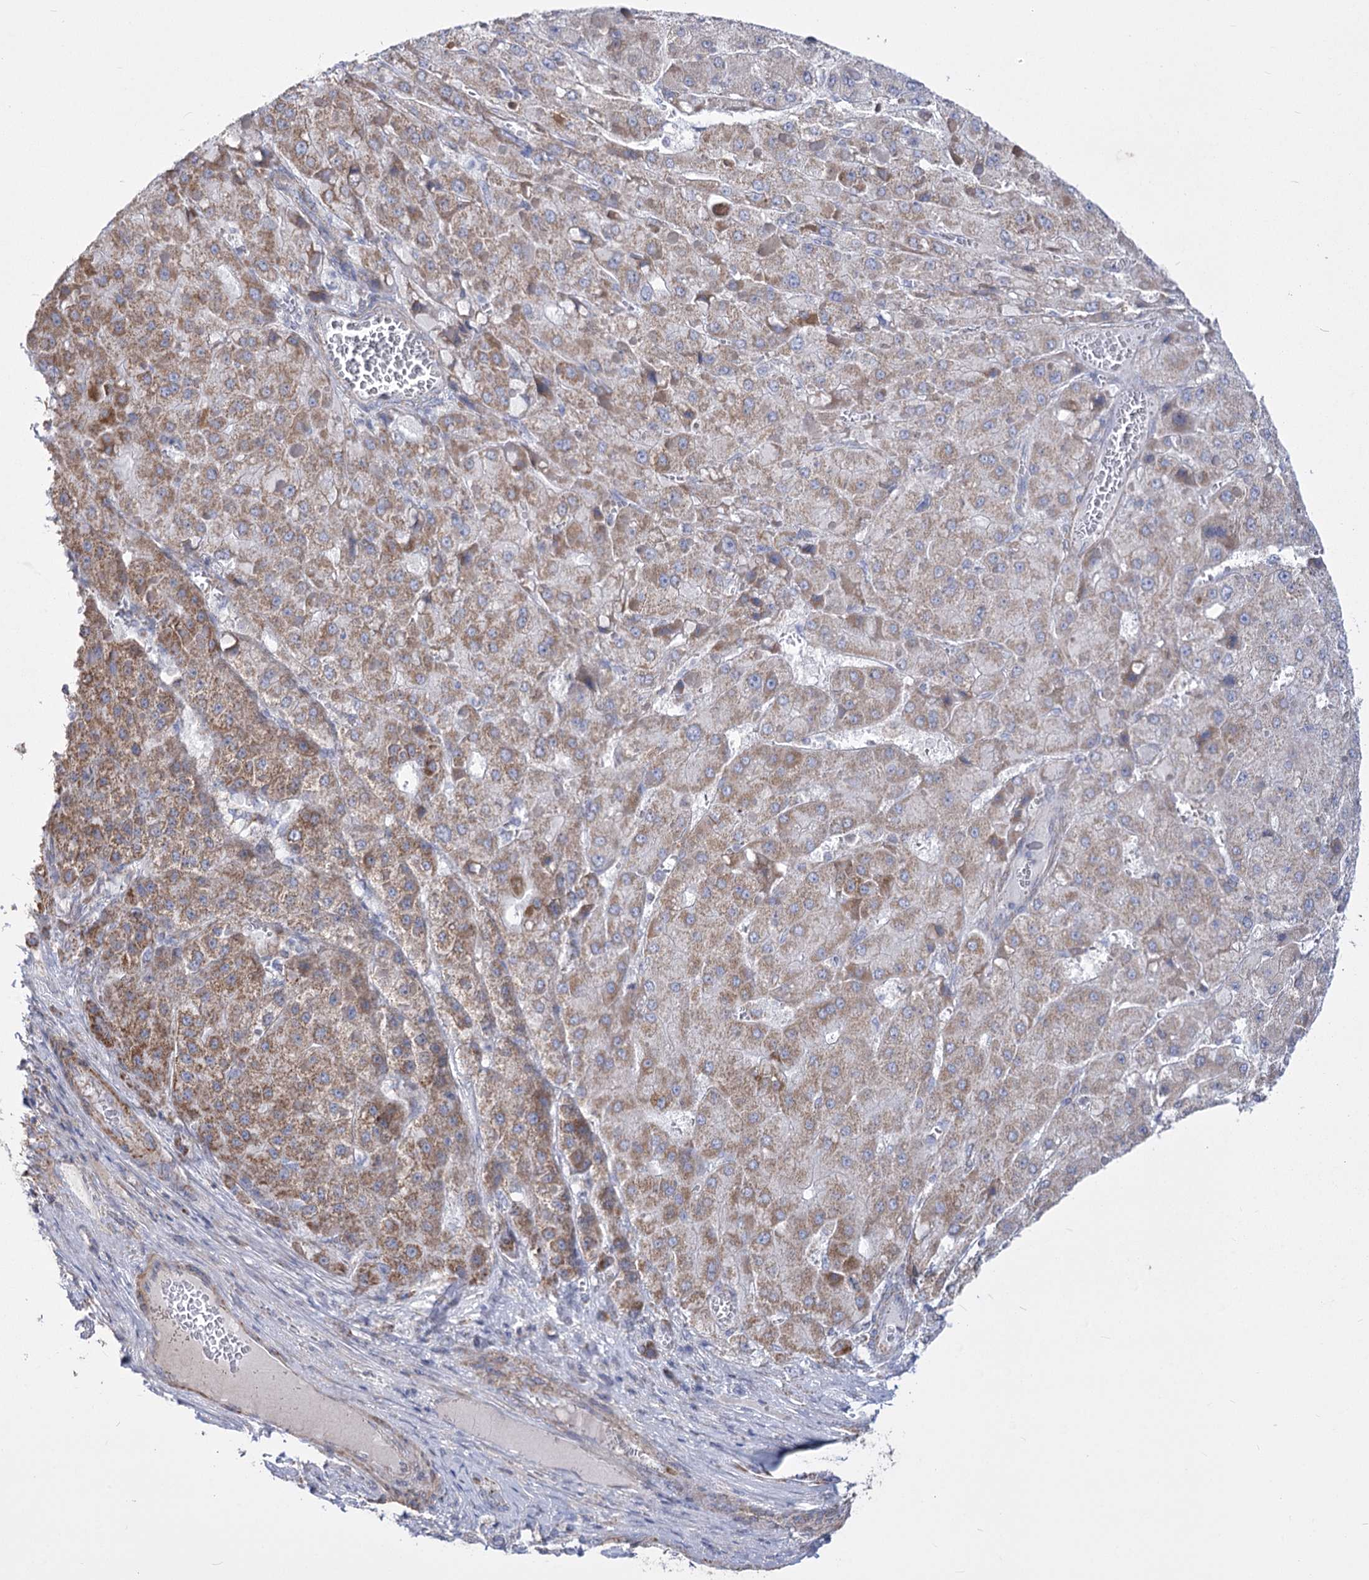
{"staining": {"intensity": "moderate", "quantity": ">75%", "location": "cytoplasmic/membranous"}, "tissue": "liver cancer", "cell_type": "Tumor cells", "image_type": "cancer", "snomed": [{"axis": "morphology", "description": "Carcinoma, Hepatocellular, NOS"}, {"axis": "topography", "description": "Liver"}], "caption": "There is medium levels of moderate cytoplasmic/membranous expression in tumor cells of liver cancer, as demonstrated by immunohistochemical staining (brown color).", "gene": "PDHB", "patient": {"sex": "female", "age": 73}}